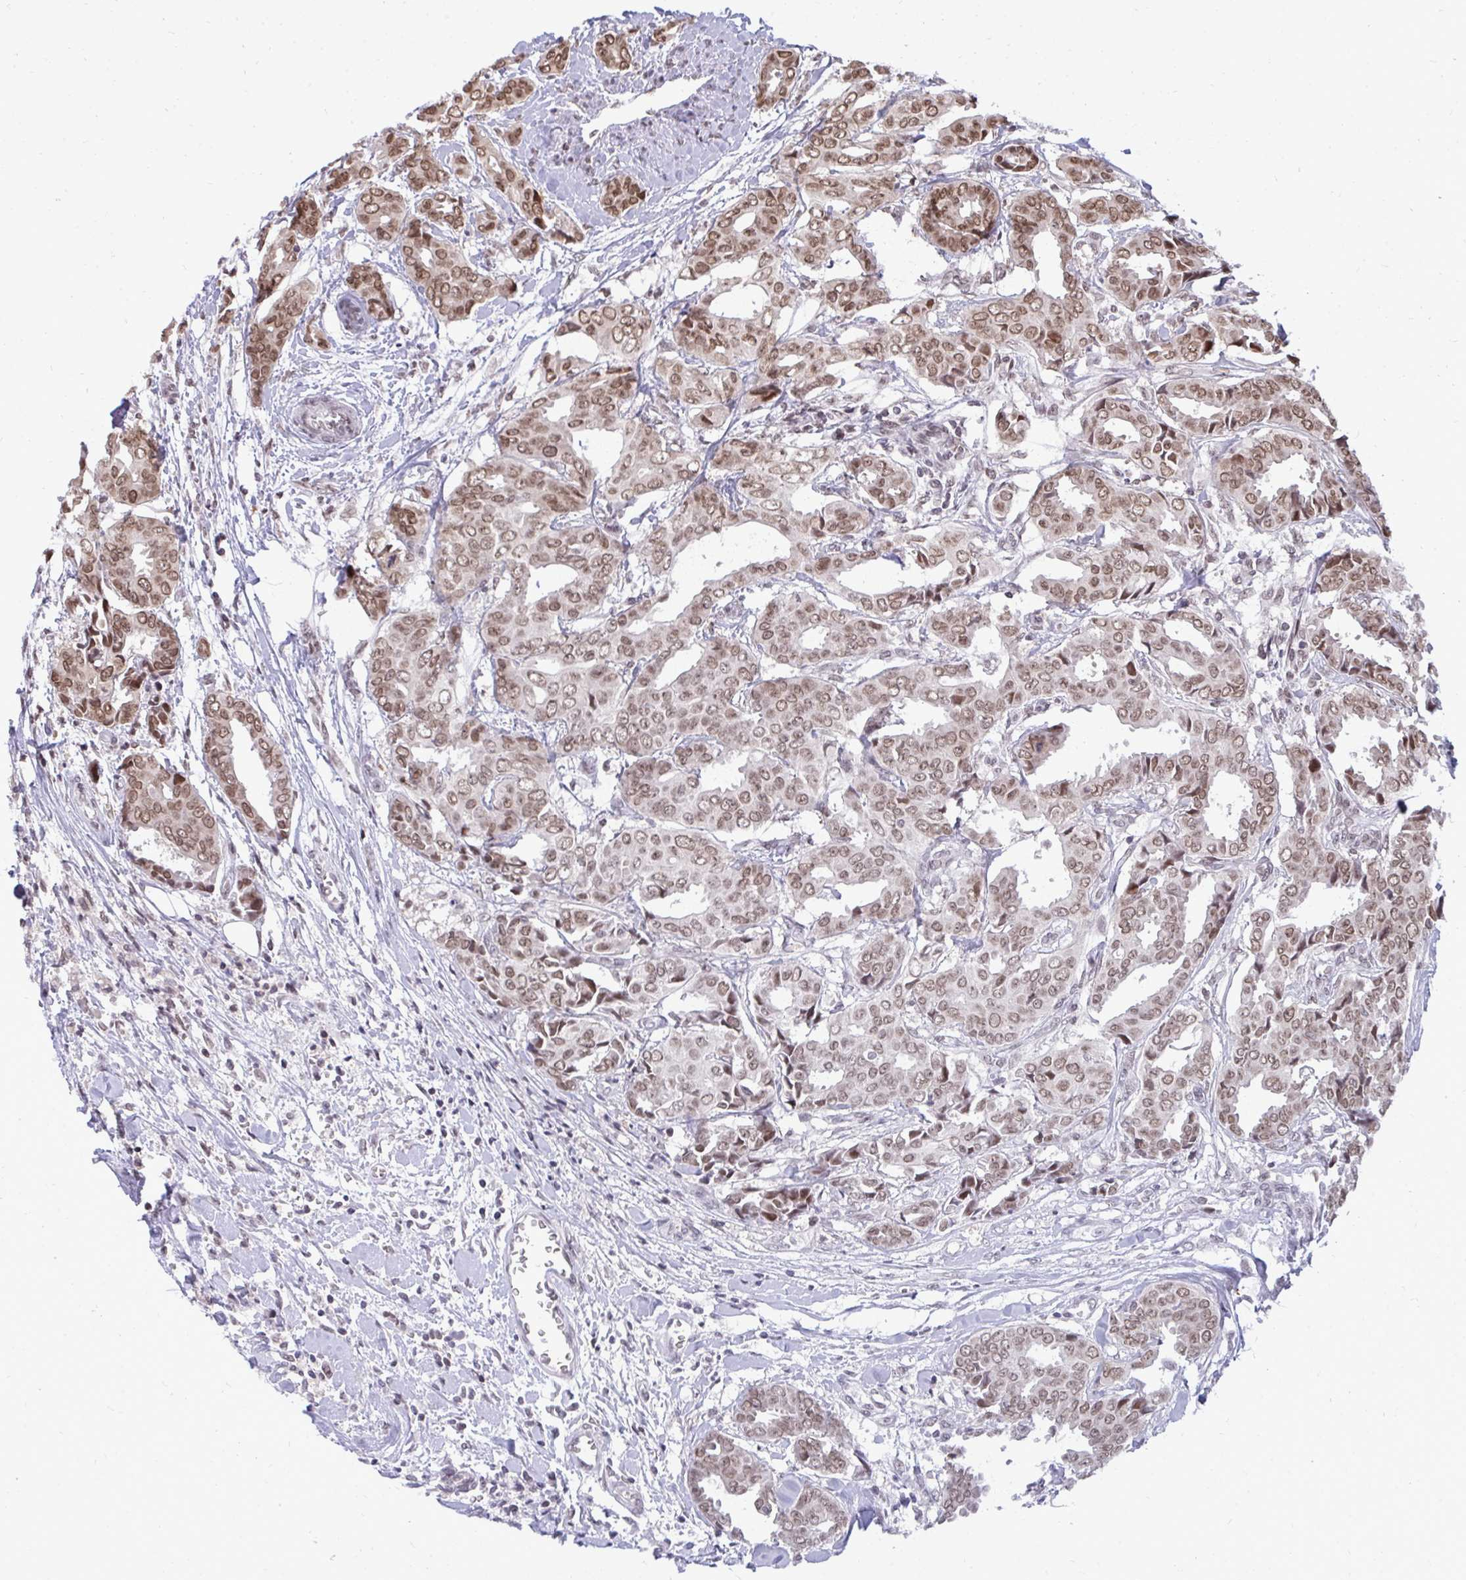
{"staining": {"intensity": "moderate", "quantity": "25%-75%", "location": "nuclear"}, "tissue": "breast cancer", "cell_type": "Tumor cells", "image_type": "cancer", "snomed": [{"axis": "morphology", "description": "Duct carcinoma"}, {"axis": "topography", "description": "Breast"}], "caption": "A brown stain highlights moderate nuclear expression of a protein in human breast infiltrating ductal carcinoma tumor cells.", "gene": "JPT1", "patient": {"sex": "female", "age": 45}}